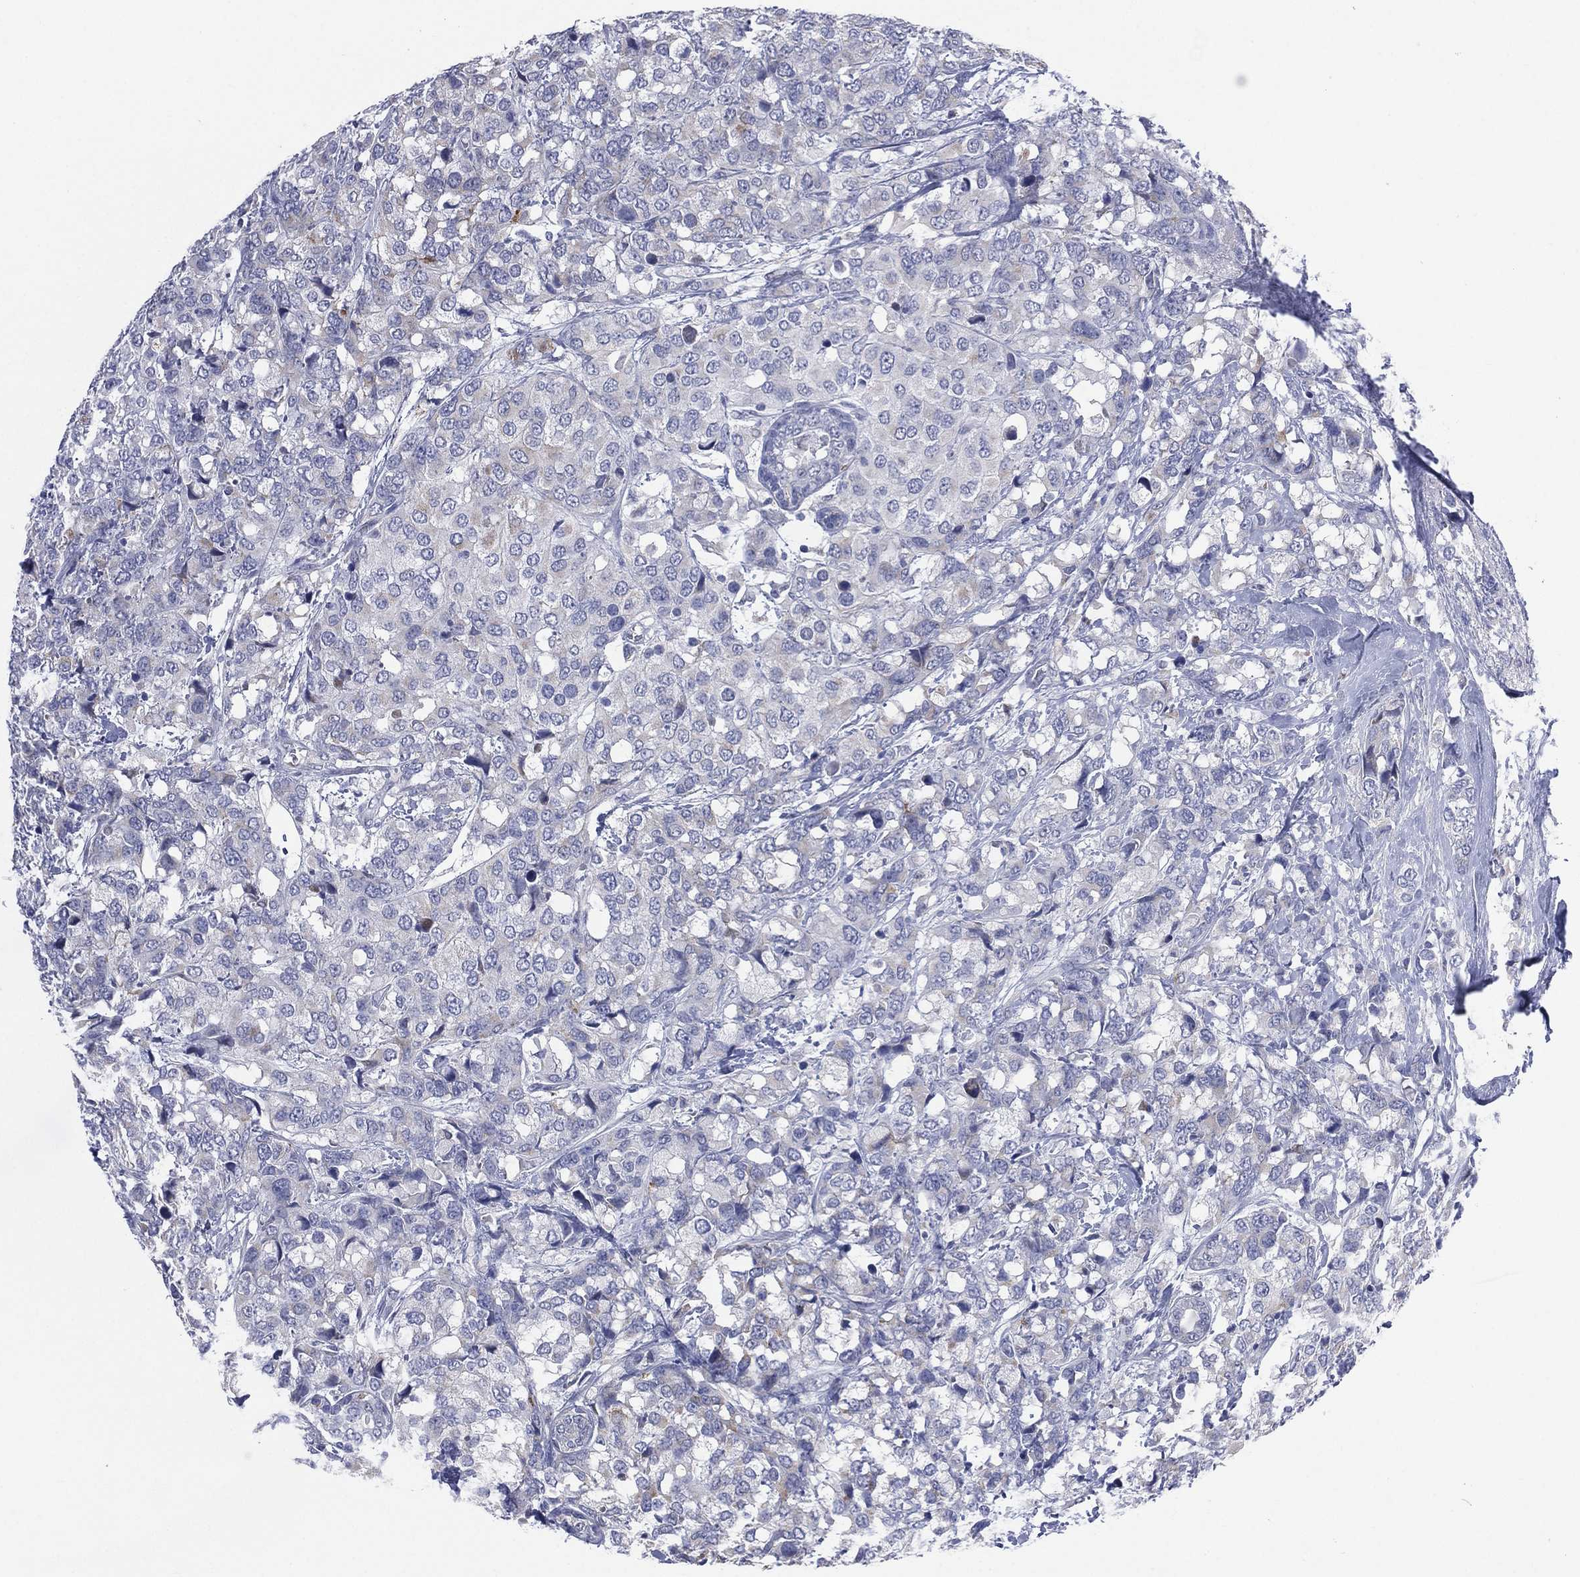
{"staining": {"intensity": "negative", "quantity": "none", "location": "none"}, "tissue": "breast cancer", "cell_type": "Tumor cells", "image_type": "cancer", "snomed": [{"axis": "morphology", "description": "Lobular carcinoma"}, {"axis": "topography", "description": "Breast"}], "caption": "Tumor cells show no significant expression in breast lobular carcinoma.", "gene": "AKAP3", "patient": {"sex": "female", "age": 59}}